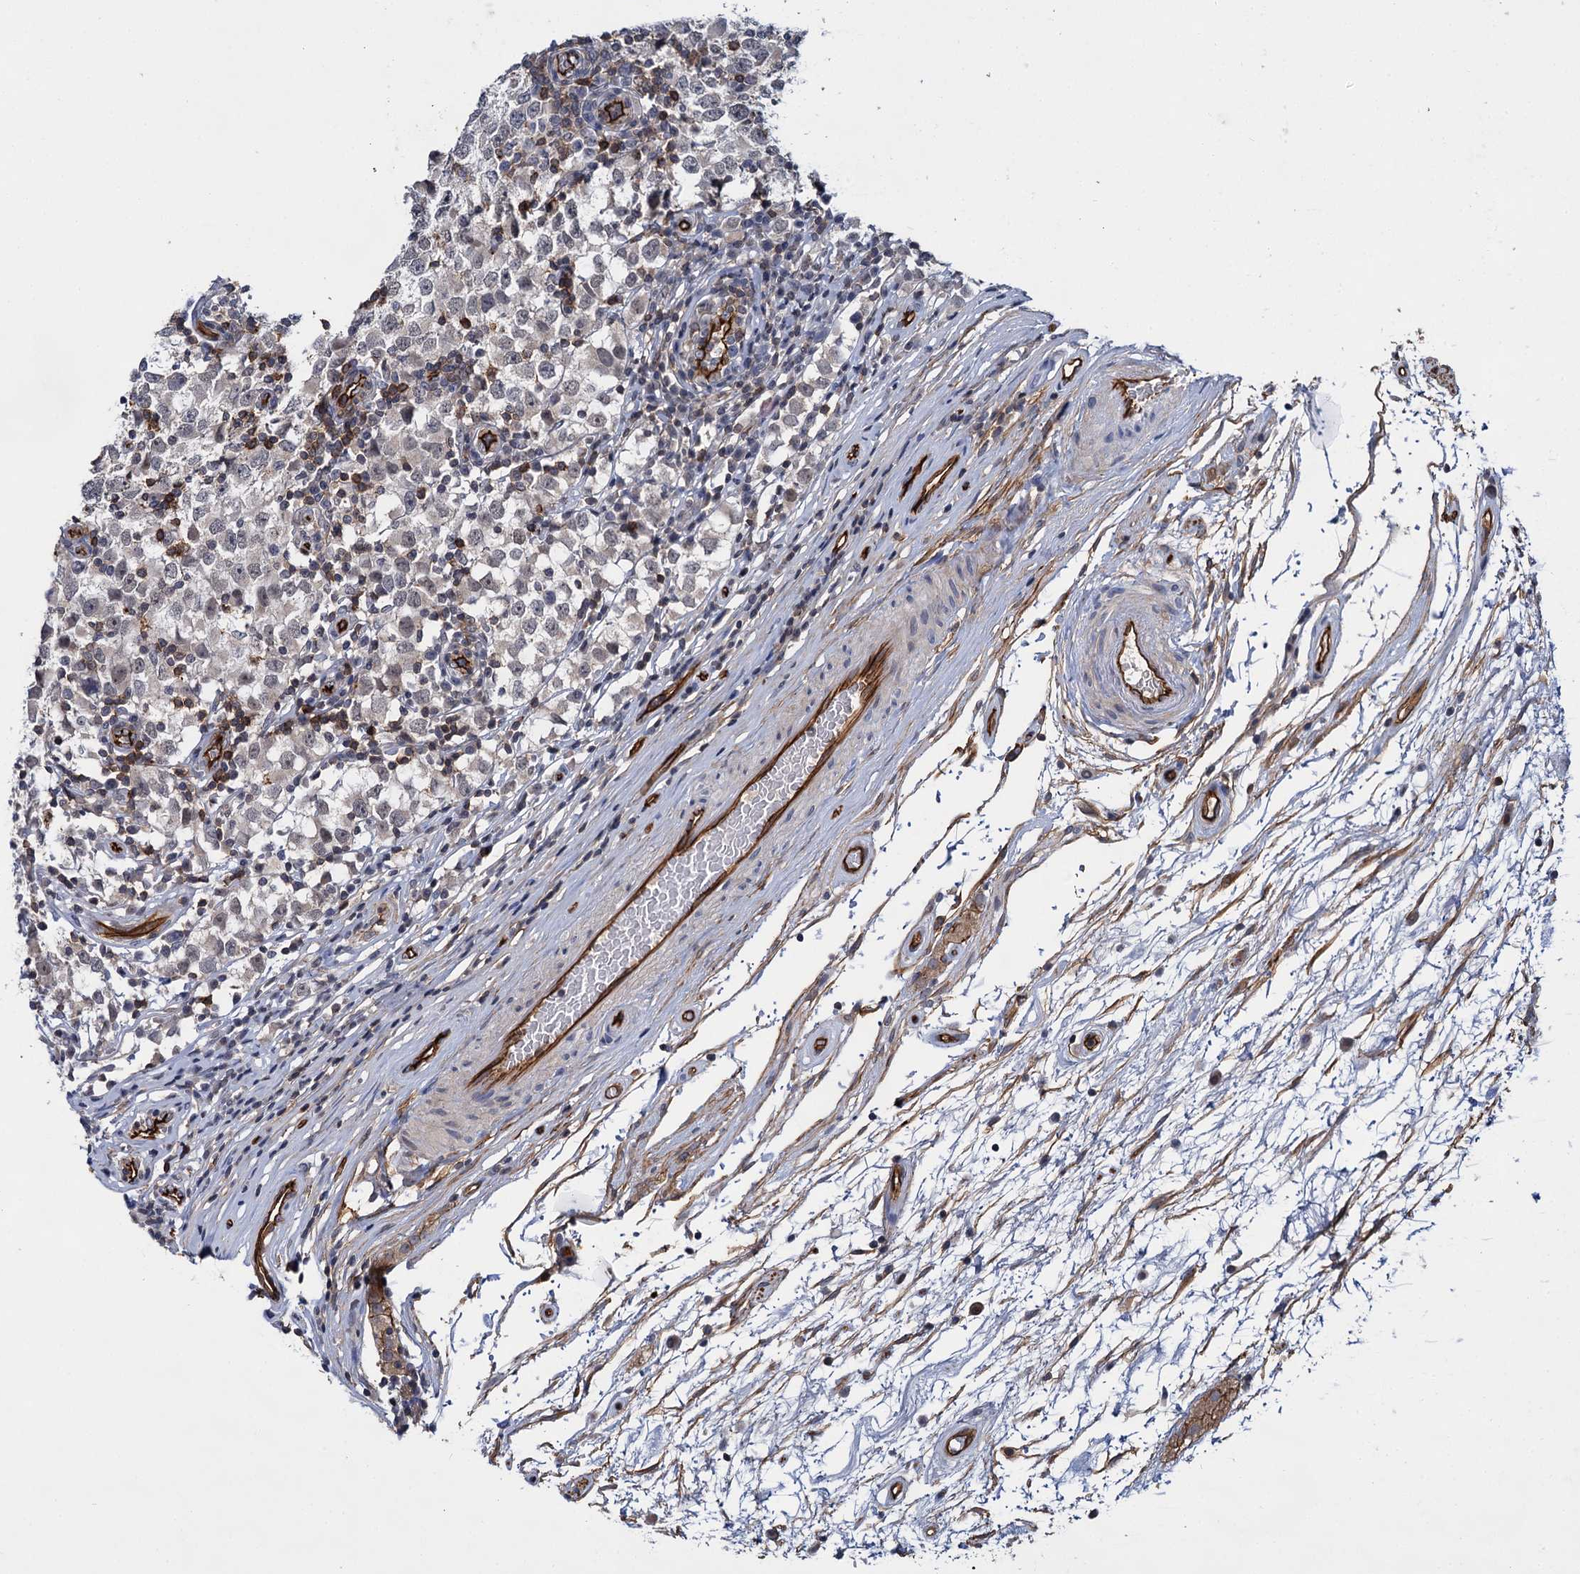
{"staining": {"intensity": "negative", "quantity": "none", "location": "none"}, "tissue": "testis cancer", "cell_type": "Tumor cells", "image_type": "cancer", "snomed": [{"axis": "morphology", "description": "Seminoma, NOS"}, {"axis": "topography", "description": "Testis"}], "caption": "High magnification brightfield microscopy of testis seminoma stained with DAB (3,3'-diaminobenzidine) (brown) and counterstained with hematoxylin (blue): tumor cells show no significant expression. Brightfield microscopy of IHC stained with DAB (brown) and hematoxylin (blue), captured at high magnification.", "gene": "ABLIM1", "patient": {"sex": "male", "age": 65}}